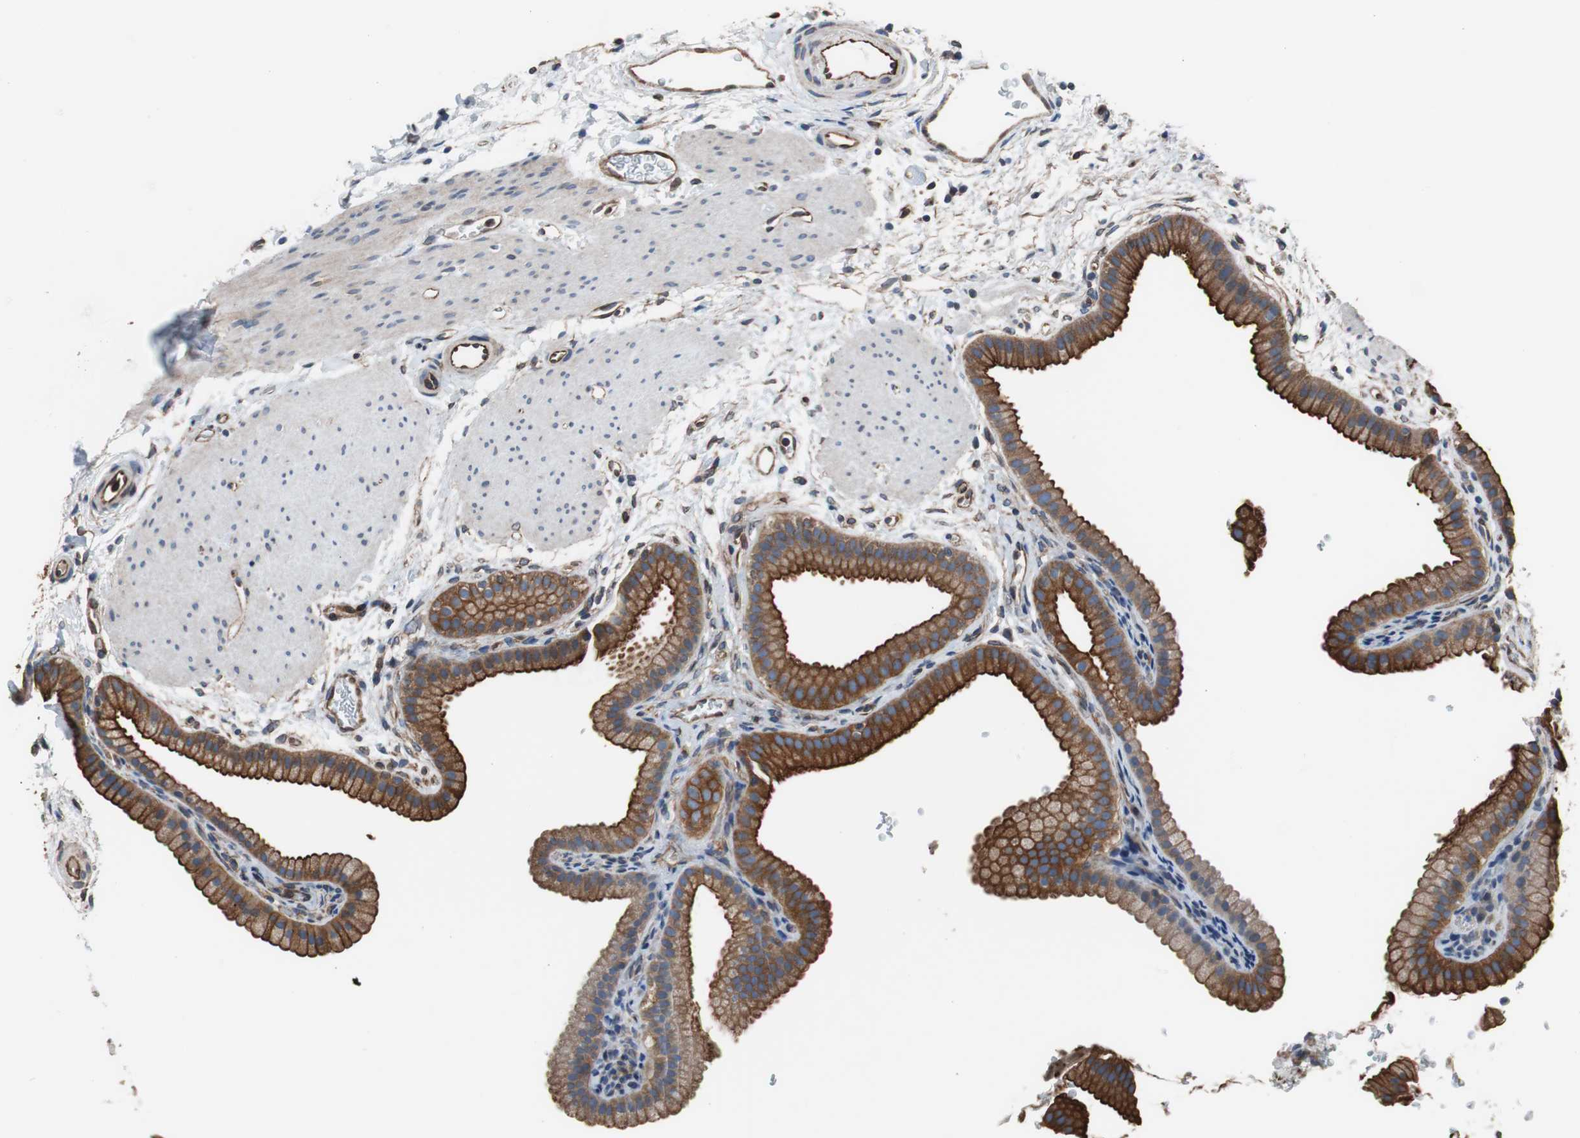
{"staining": {"intensity": "strong", "quantity": ">75%", "location": "cytoplasmic/membranous"}, "tissue": "gallbladder", "cell_type": "Glandular cells", "image_type": "normal", "snomed": [{"axis": "morphology", "description": "Normal tissue, NOS"}, {"axis": "topography", "description": "Gallbladder"}], "caption": "This photomicrograph reveals IHC staining of normal gallbladder, with high strong cytoplasmic/membranous staining in approximately >75% of glandular cells.", "gene": "KIF3B", "patient": {"sex": "female", "age": 64}}